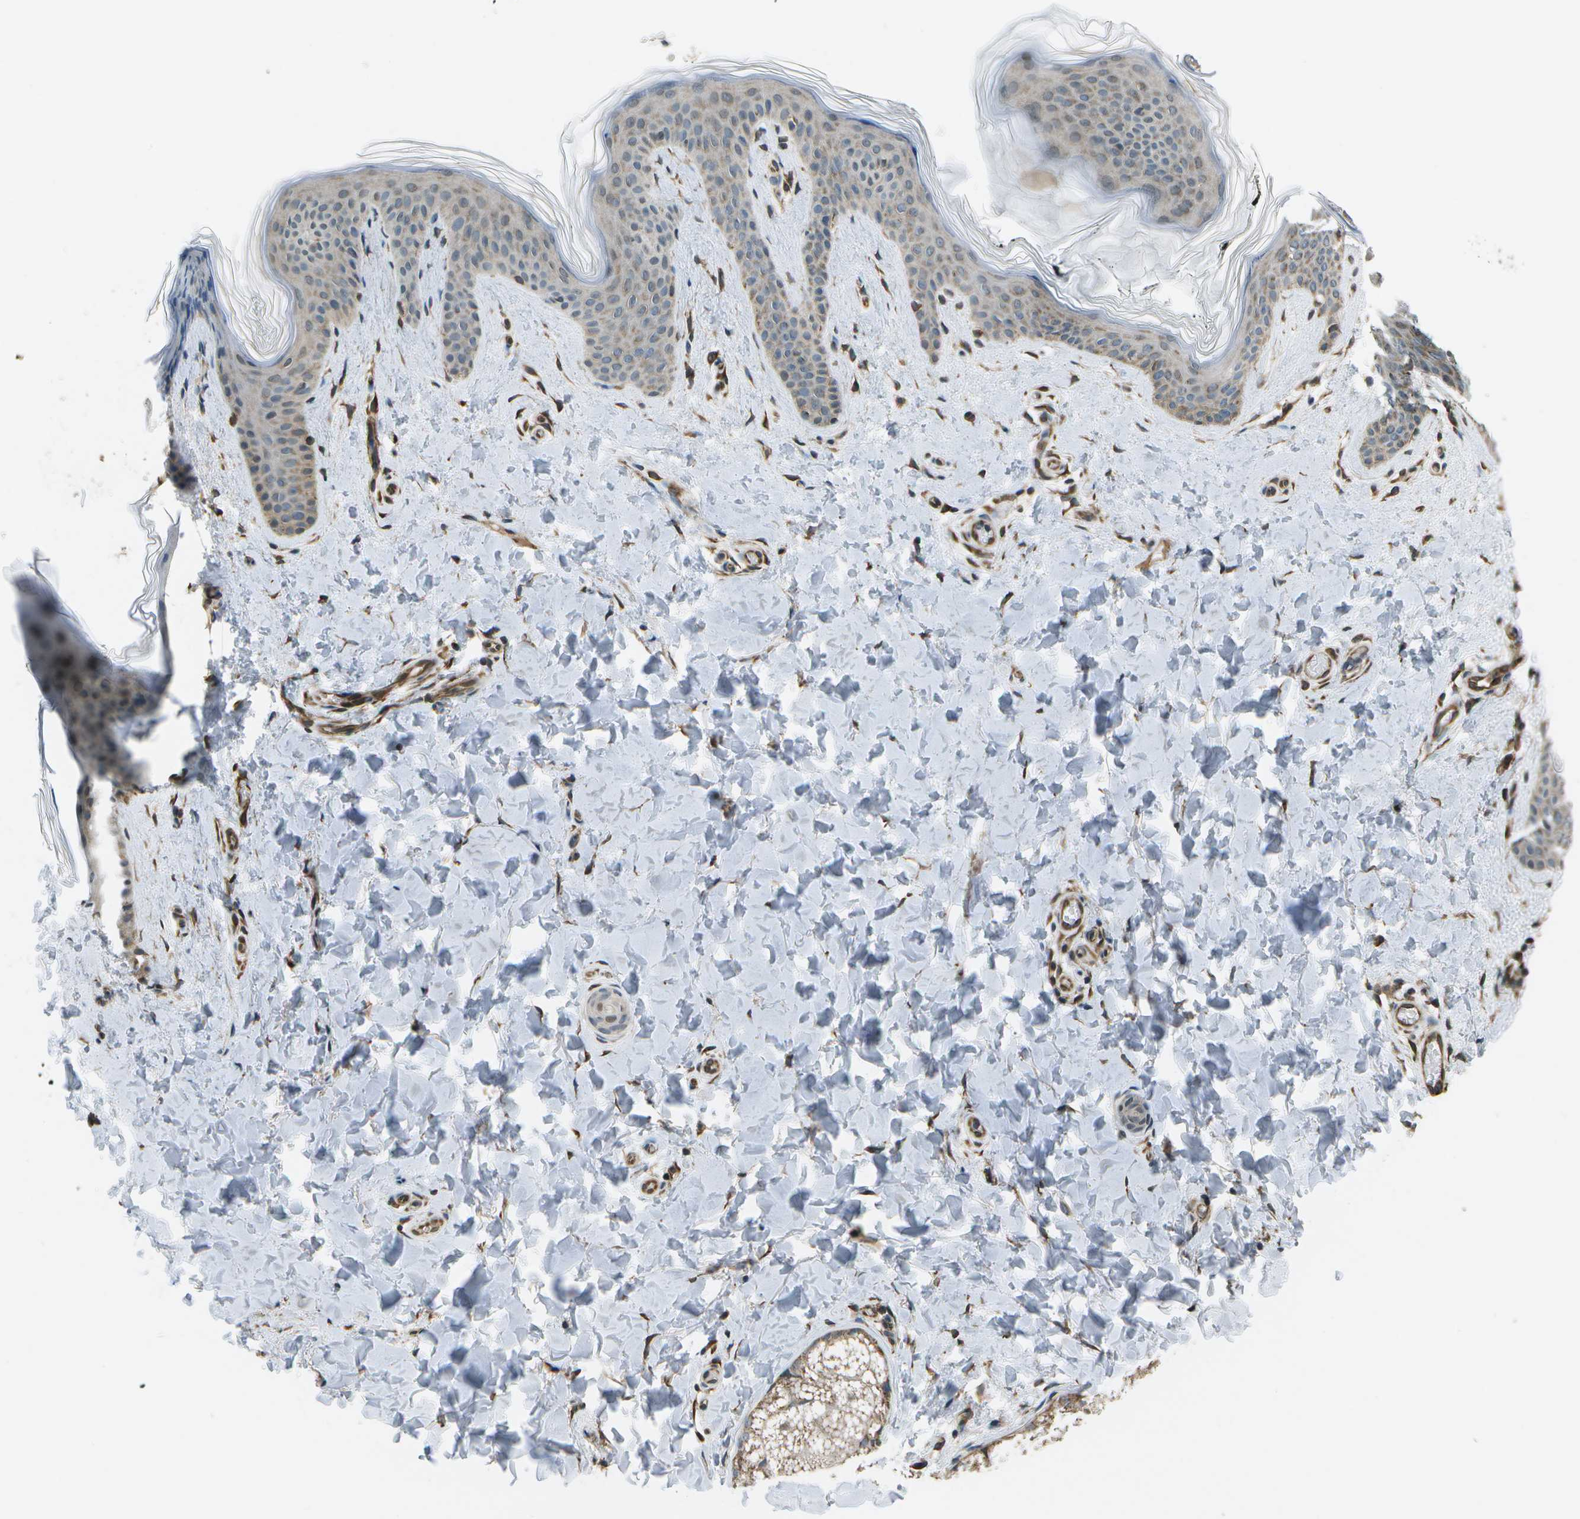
{"staining": {"intensity": "moderate", "quantity": ">75%", "location": "cytoplasmic/membranous,nuclear"}, "tissue": "skin", "cell_type": "Fibroblasts", "image_type": "normal", "snomed": [{"axis": "morphology", "description": "Normal tissue, NOS"}, {"axis": "topography", "description": "Skin"}], "caption": "Moderate cytoplasmic/membranous,nuclear staining is identified in about >75% of fibroblasts in normal skin.", "gene": "EIF2AK1", "patient": {"sex": "female", "age": 17}}